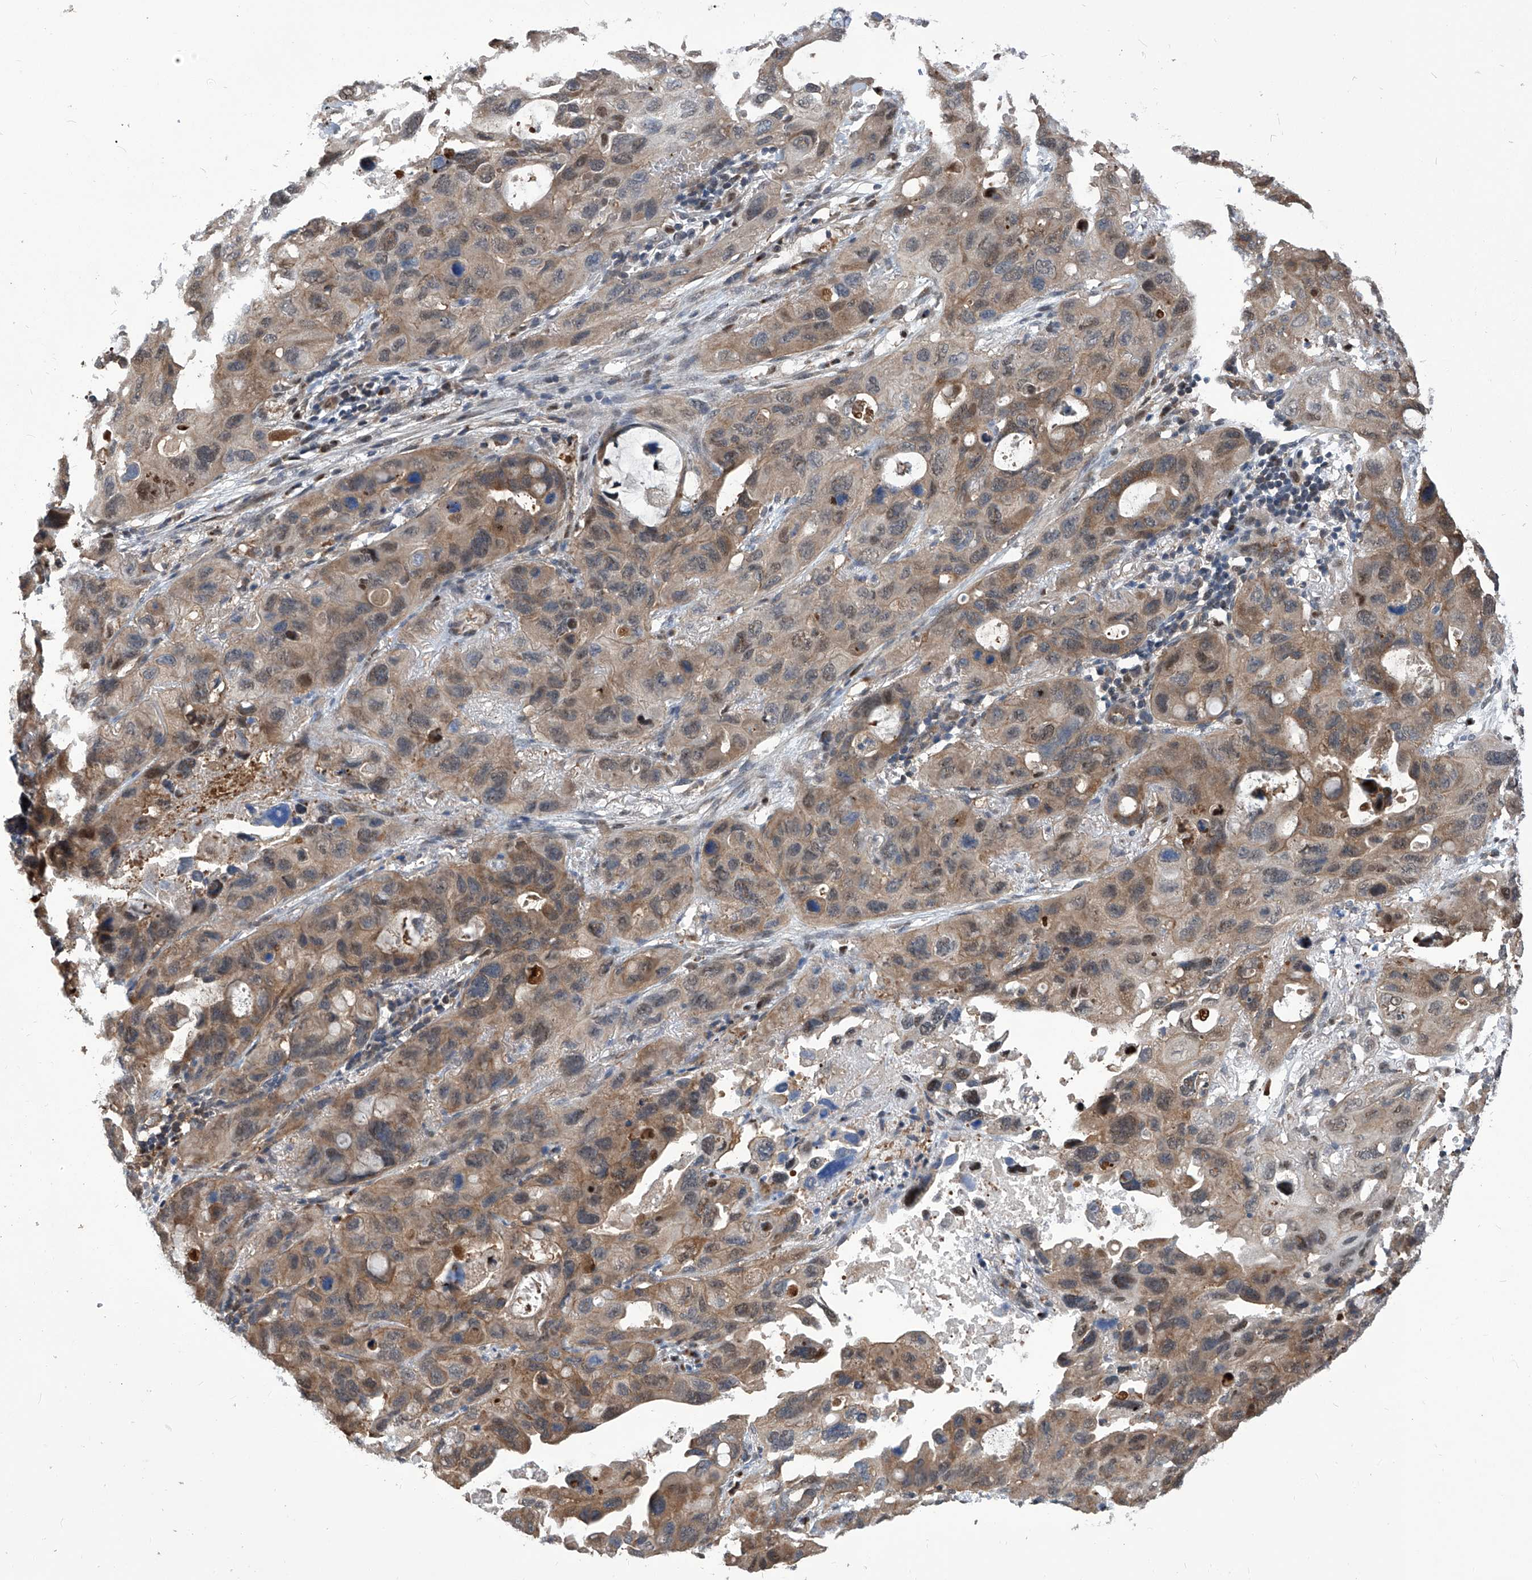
{"staining": {"intensity": "moderate", "quantity": ">75%", "location": "cytoplasmic/membranous,nuclear"}, "tissue": "lung cancer", "cell_type": "Tumor cells", "image_type": "cancer", "snomed": [{"axis": "morphology", "description": "Squamous cell carcinoma, NOS"}, {"axis": "topography", "description": "Lung"}], "caption": "Immunohistochemical staining of human lung cancer exhibits moderate cytoplasmic/membranous and nuclear protein staining in about >75% of tumor cells.", "gene": "PSMB1", "patient": {"sex": "female", "age": 73}}